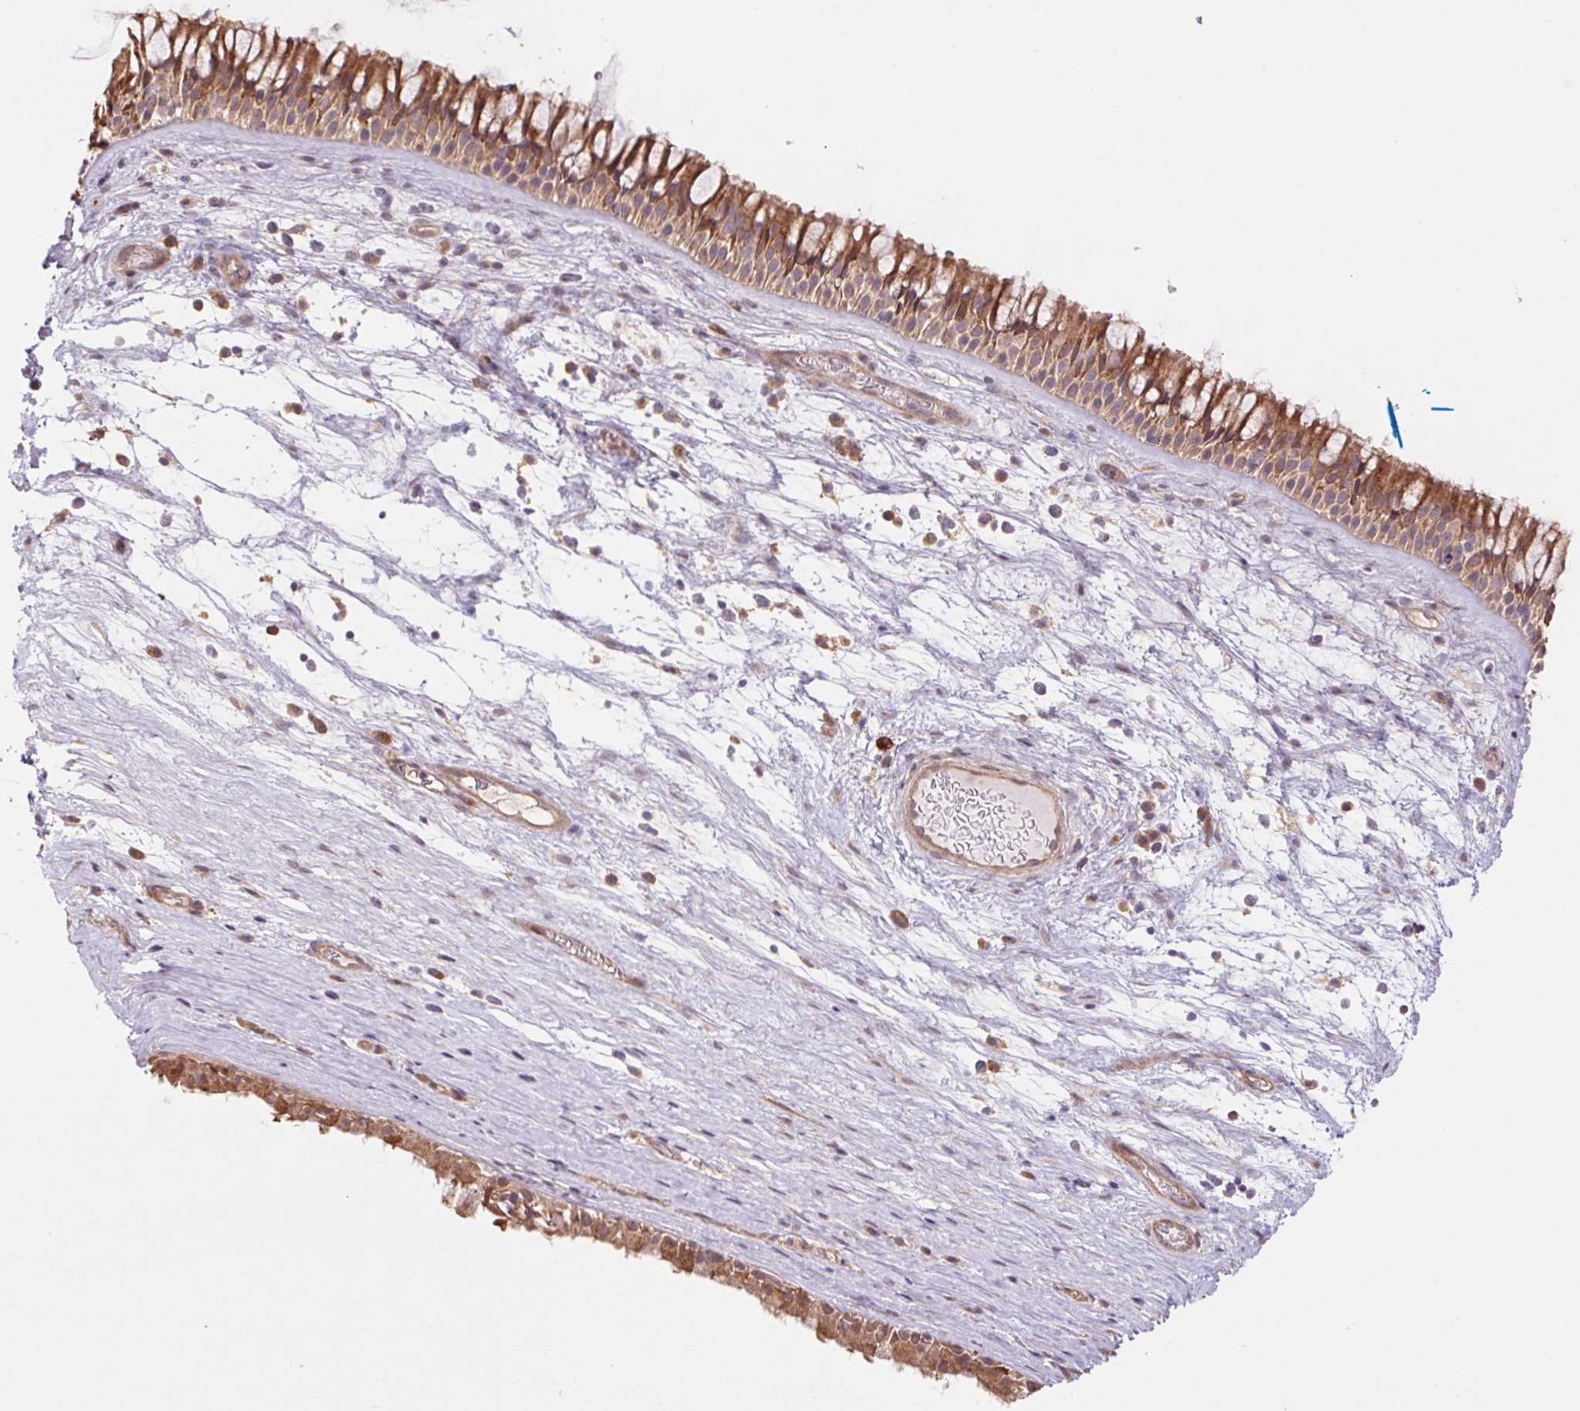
{"staining": {"intensity": "moderate", "quantity": ">75%", "location": "cytoplasmic/membranous"}, "tissue": "nasopharynx", "cell_type": "Respiratory epithelial cells", "image_type": "normal", "snomed": [{"axis": "morphology", "description": "Normal tissue, NOS"}, {"axis": "topography", "description": "Nasopharynx"}], "caption": "A high-resolution image shows immunohistochemistry (IHC) staining of unremarkable nasopharynx, which reveals moderate cytoplasmic/membranous staining in approximately >75% of respiratory epithelial cells. (brown staining indicates protein expression, while blue staining denotes nuclei).", "gene": "RRM1", "patient": {"sex": "male", "age": 74}}